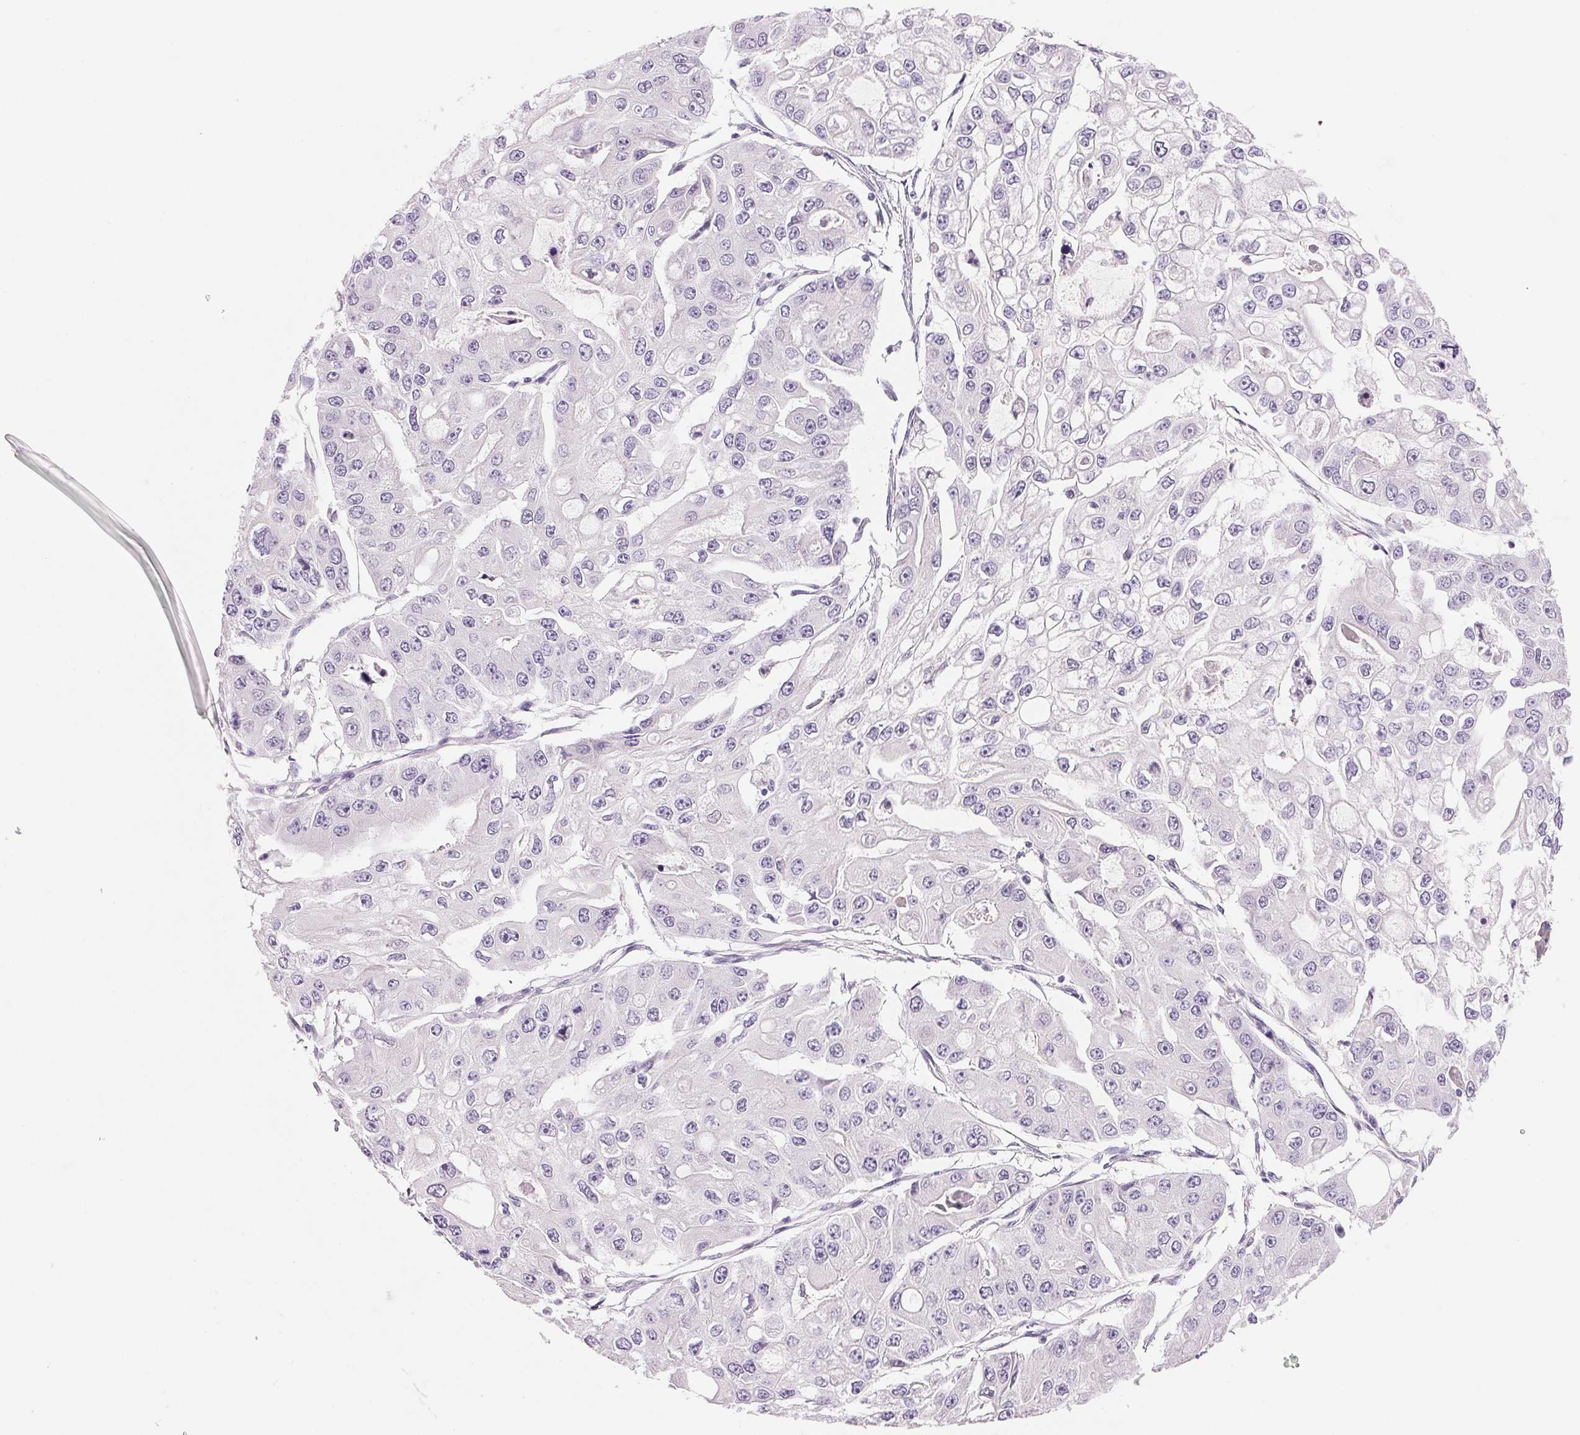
{"staining": {"intensity": "negative", "quantity": "none", "location": "none"}, "tissue": "ovarian cancer", "cell_type": "Tumor cells", "image_type": "cancer", "snomed": [{"axis": "morphology", "description": "Cystadenocarcinoma, serous, NOS"}, {"axis": "topography", "description": "Ovary"}], "caption": "Immunohistochemical staining of human serous cystadenocarcinoma (ovarian) reveals no significant expression in tumor cells. Brightfield microscopy of IHC stained with DAB (3,3'-diaminobenzidine) (brown) and hematoxylin (blue), captured at high magnification.", "gene": "CYP11B1", "patient": {"sex": "female", "age": 56}}